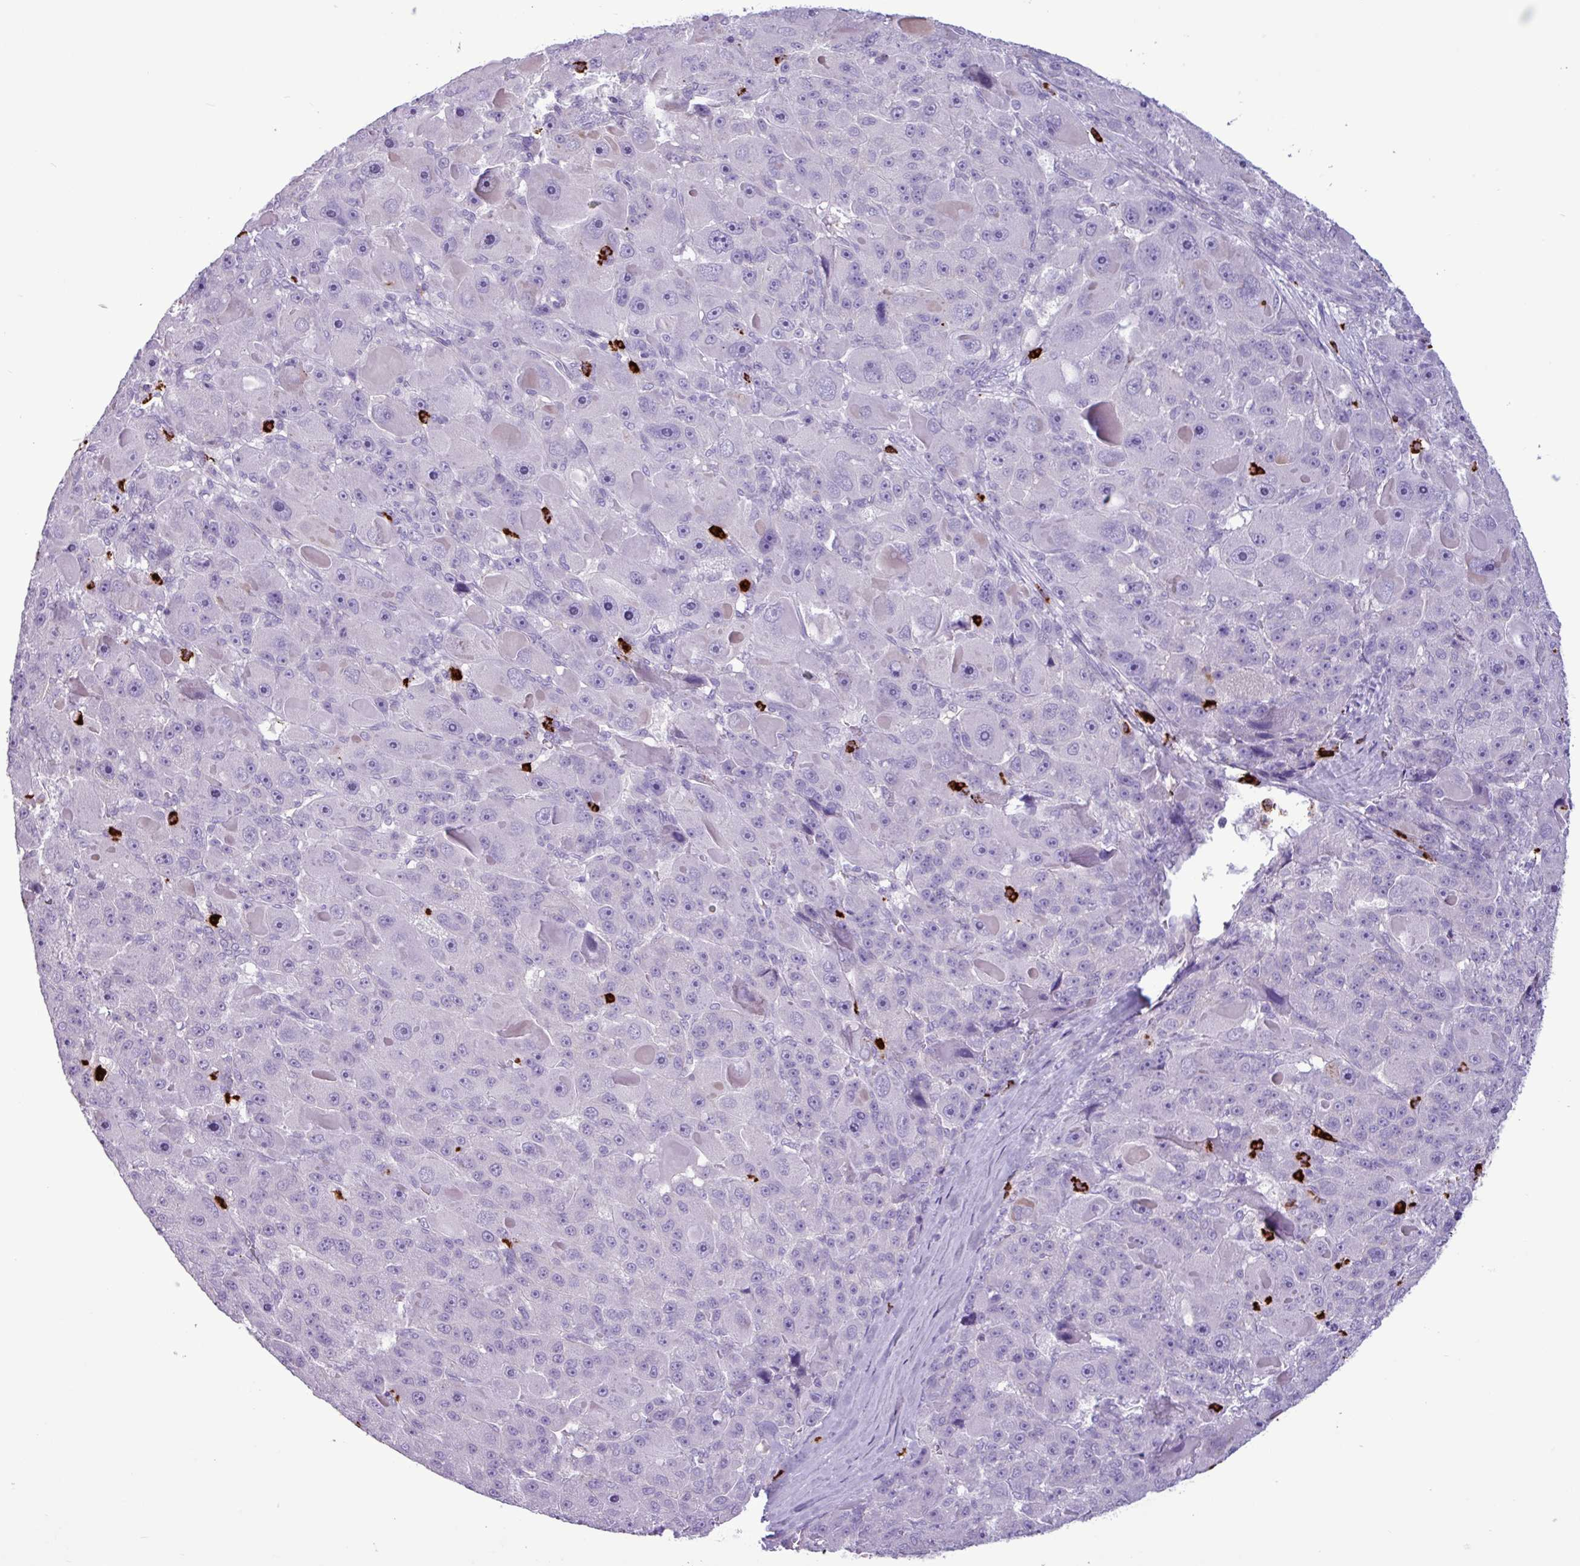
{"staining": {"intensity": "negative", "quantity": "none", "location": "none"}, "tissue": "liver cancer", "cell_type": "Tumor cells", "image_type": "cancer", "snomed": [{"axis": "morphology", "description": "Carcinoma, Hepatocellular, NOS"}, {"axis": "topography", "description": "Liver"}], "caption": "Photomicrograph shows no protein expression in tumor cells of hepatocellular carcinoma (liver) tissue.", "gene": "TMEM178A", "patient": {"sex": "male", "age": 76}}